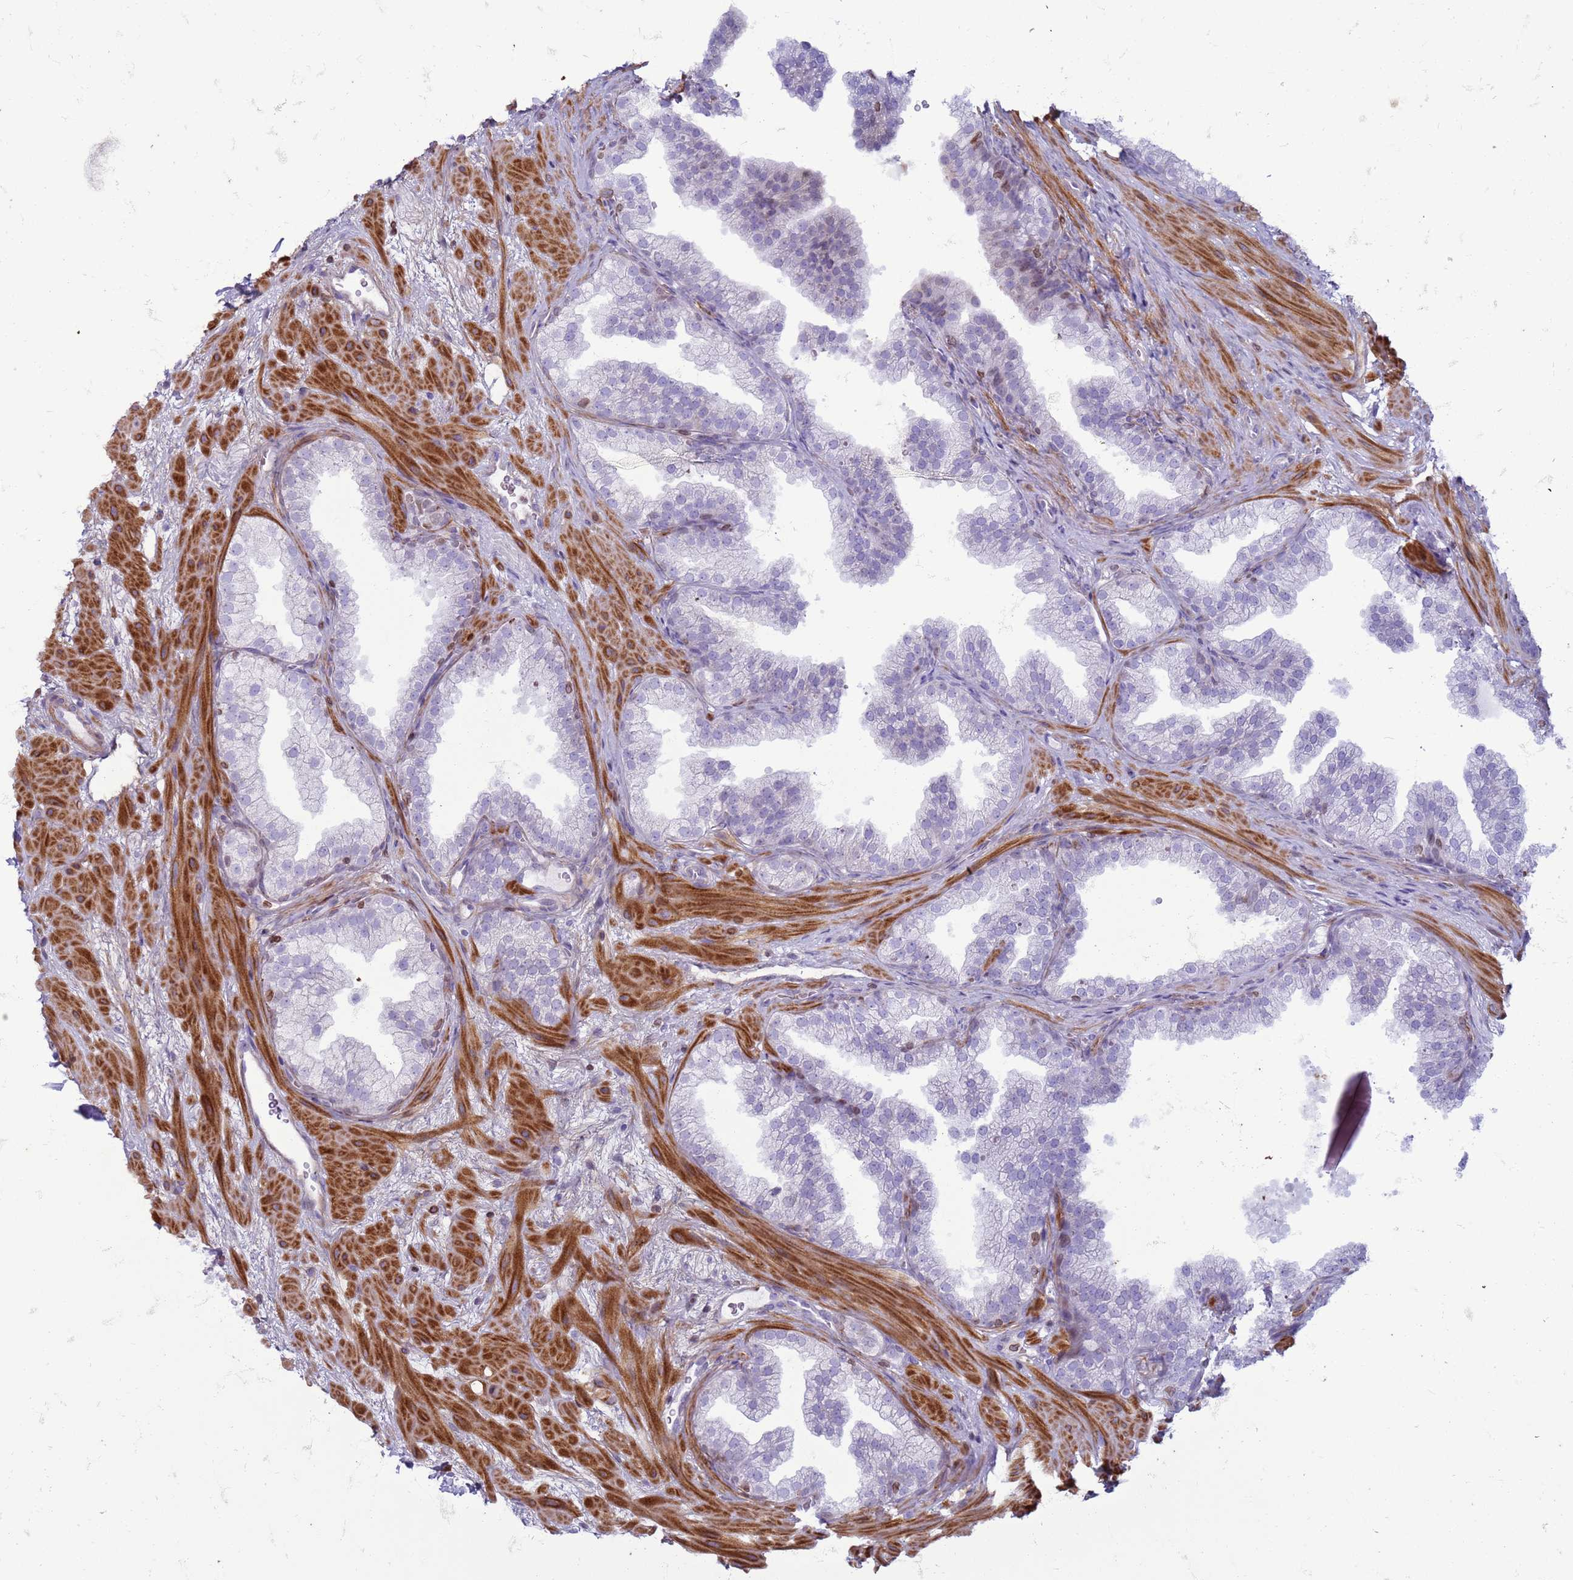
{"staining": {"intensity": "moderate", "quantity": "<25%", "location": "cytoplasmic/membranous,nuclear"}, "tissue": "prostate", "cell_type": "Glandular cells", "image_type": "normal", "snomed": [{"axis": "morphology", "description": "Normal tissue, NOS"}, {"axis": "topography", "description": "Prostate"}], "caption": "Immunohistochemical staining of normal prostate demonstrates low levels of moderate cytoplasmic/membranous,nuclear expression in about <25% of glandular cells.", "gene": "METTL25B", "patient": {"sex": "male", "age": 37}}